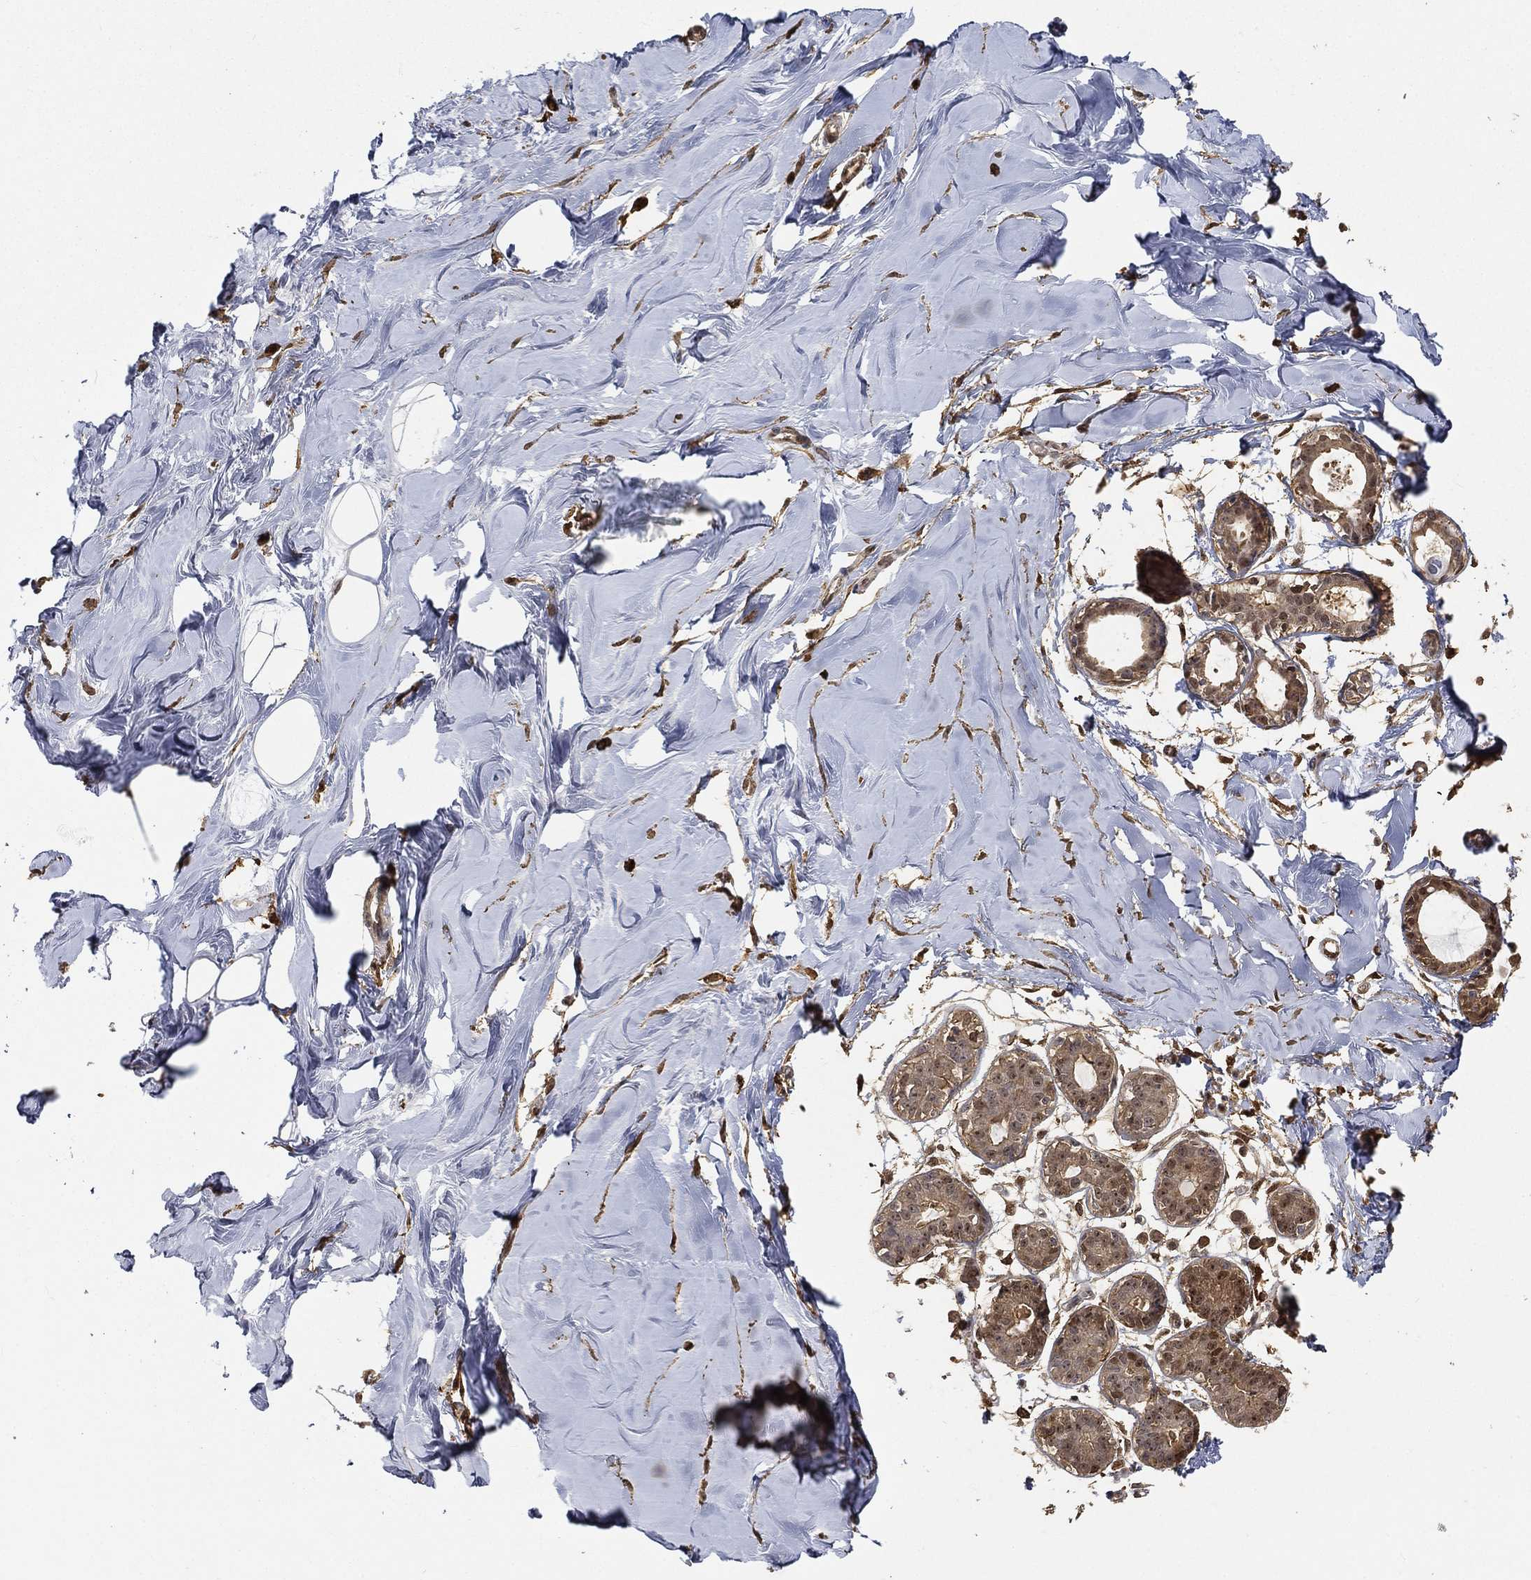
{"staining": {"intensity": "negative", "quantity": "none", "location": "none"}, "tissue": "adipose tissue", "cell_type": "Adipocytes", "image_type": "normal", "snomed": [{"axis": "morphology", "description": "Normal tissue, NOS"}, {"axis": "topography", "description": "Breast"}], "caption": "This is an IHC photomicrograph of benign human adipose tissue. There is no expression in adipocytes.", "gene": "CRYL1", "patient": {"sex": "female", "age": 49}}